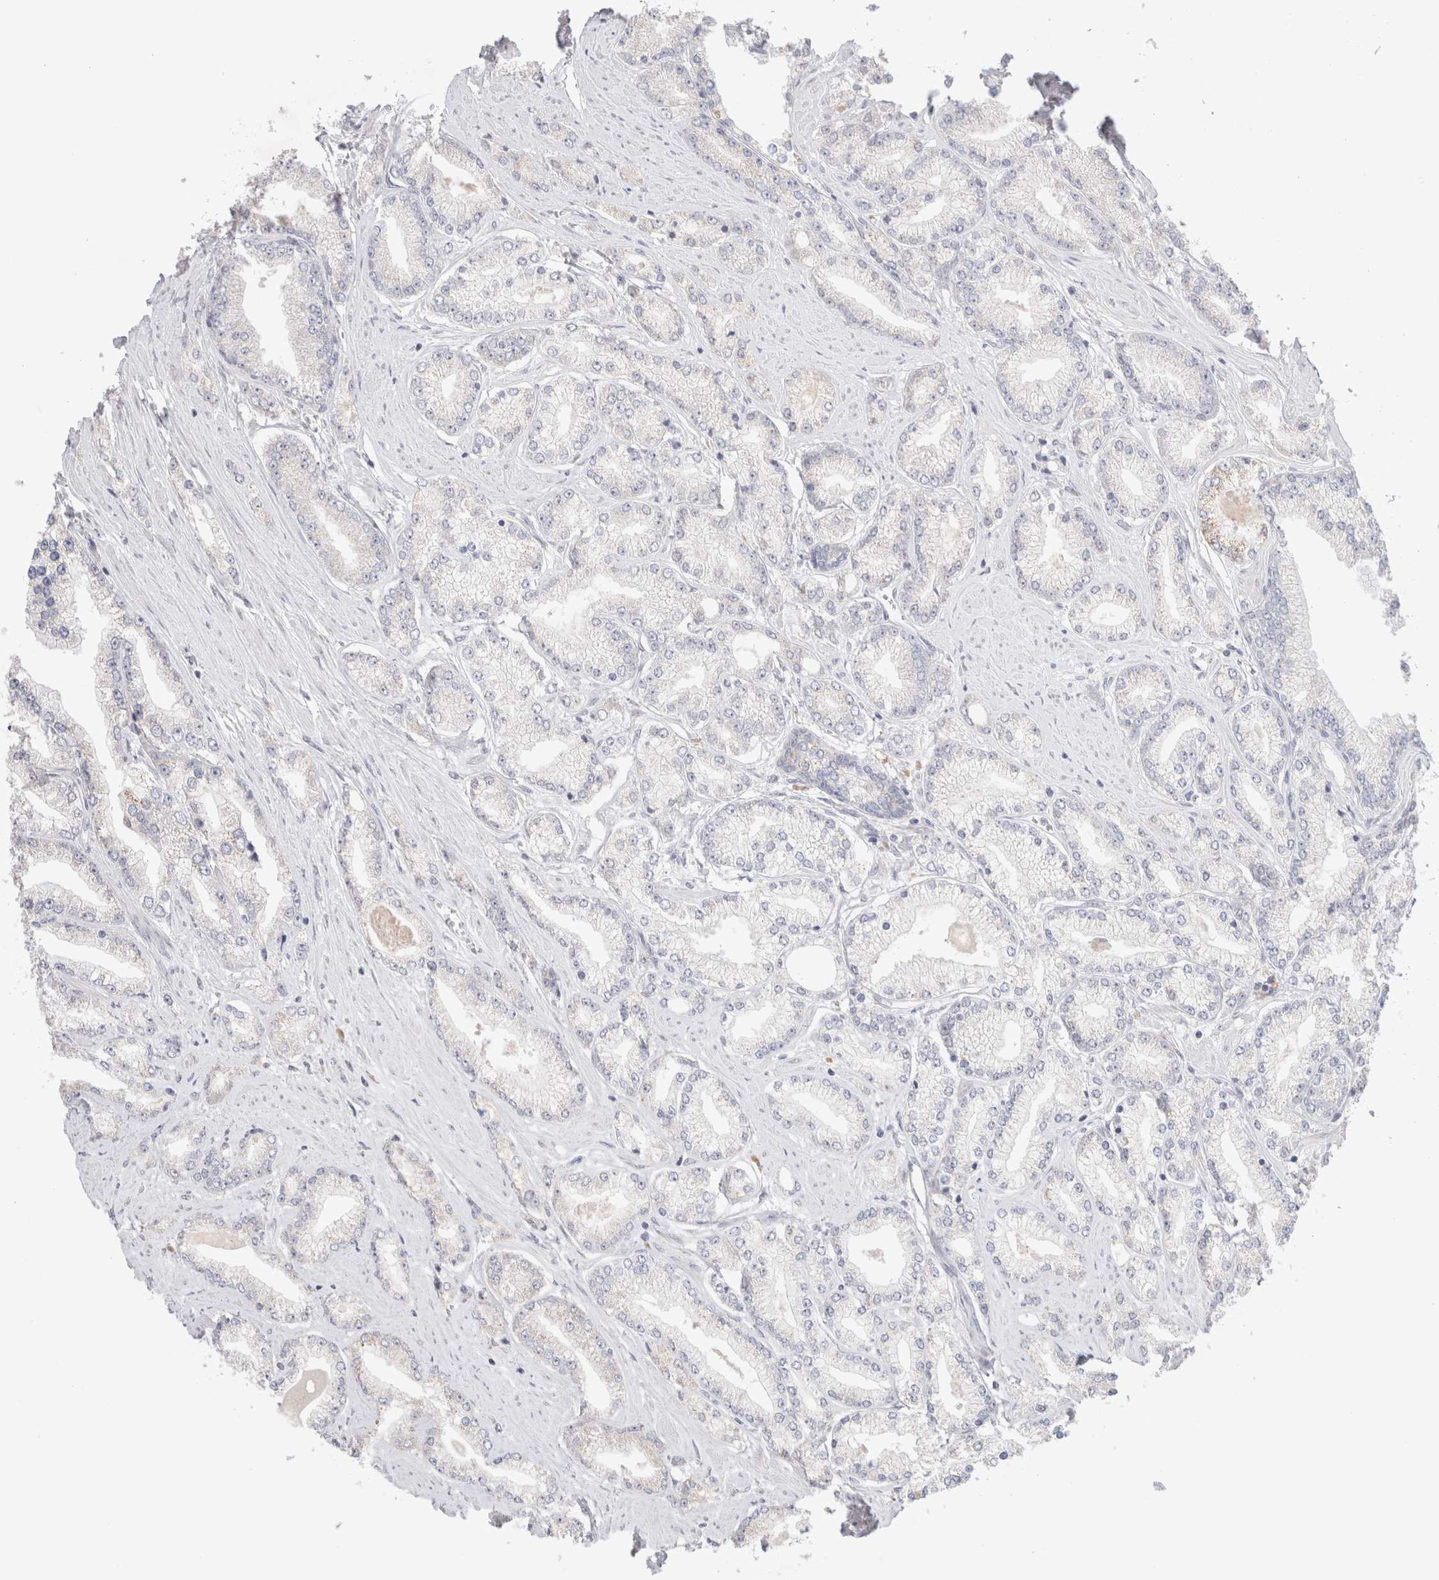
{"staining": {"intensity": "negative", "quantity": "none", "location": "none"}, "tissue": "prostate cancer", "cell_type": "Tumor cells", "image_type": "cancer", "snomed": [{"axis": "morphology", "description": "Adenocarcinoma, Low grade"}, {"axis": "topography", "description": "Prostate"}], "caption": "Protein analysis of prostate cancer (low-grade adenocarcinoma) shows no significant positivity in tumor cells.", "gene": "SPATA20", "patient": {"sex": "male", "age": 62}}